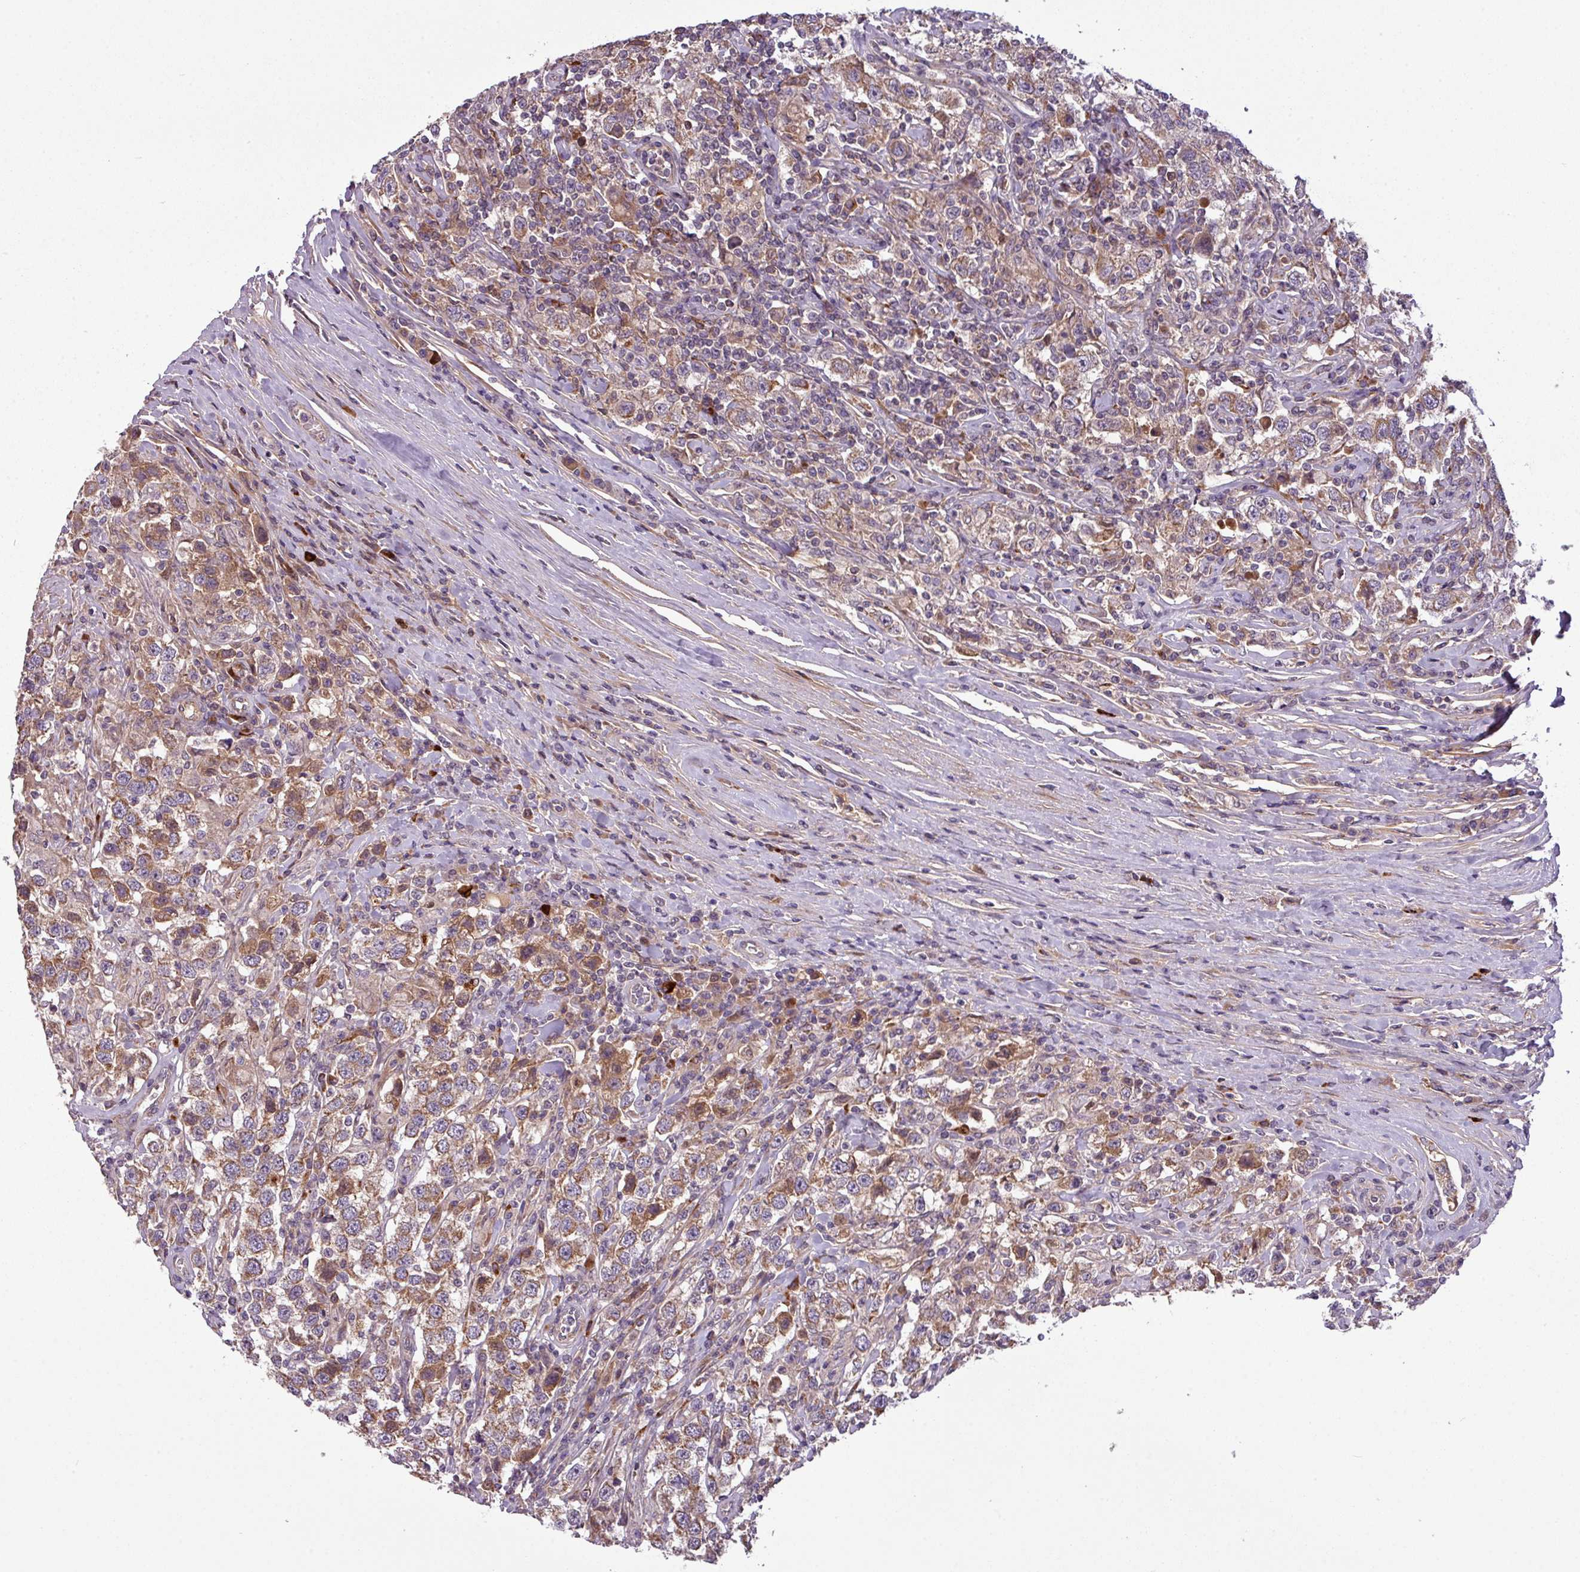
{"staining": {"intensity": "moderate", "quantity": ">75%", "location": "cytoplasmic/membranous"}, "tissue": "testis cancer", "cell_type": "Tumor cells", "image_type": "cancer", "snomed": [{"axis": "morphology", "description": "Seminoma, NOS"}, {"axis": "topography", "description": "Testis"}], "caption": "High-magnification brightfield microscopy of testis seminoma stained with DAB (brown) and counterstained with hematoxylin (blue). tumor cells exhibit moderate cytoplasmic/membranous expression is appreciated in approximately>75% of cells.", "gene": "PAPLN", "patient": {"sex": "male", "age": 41}}